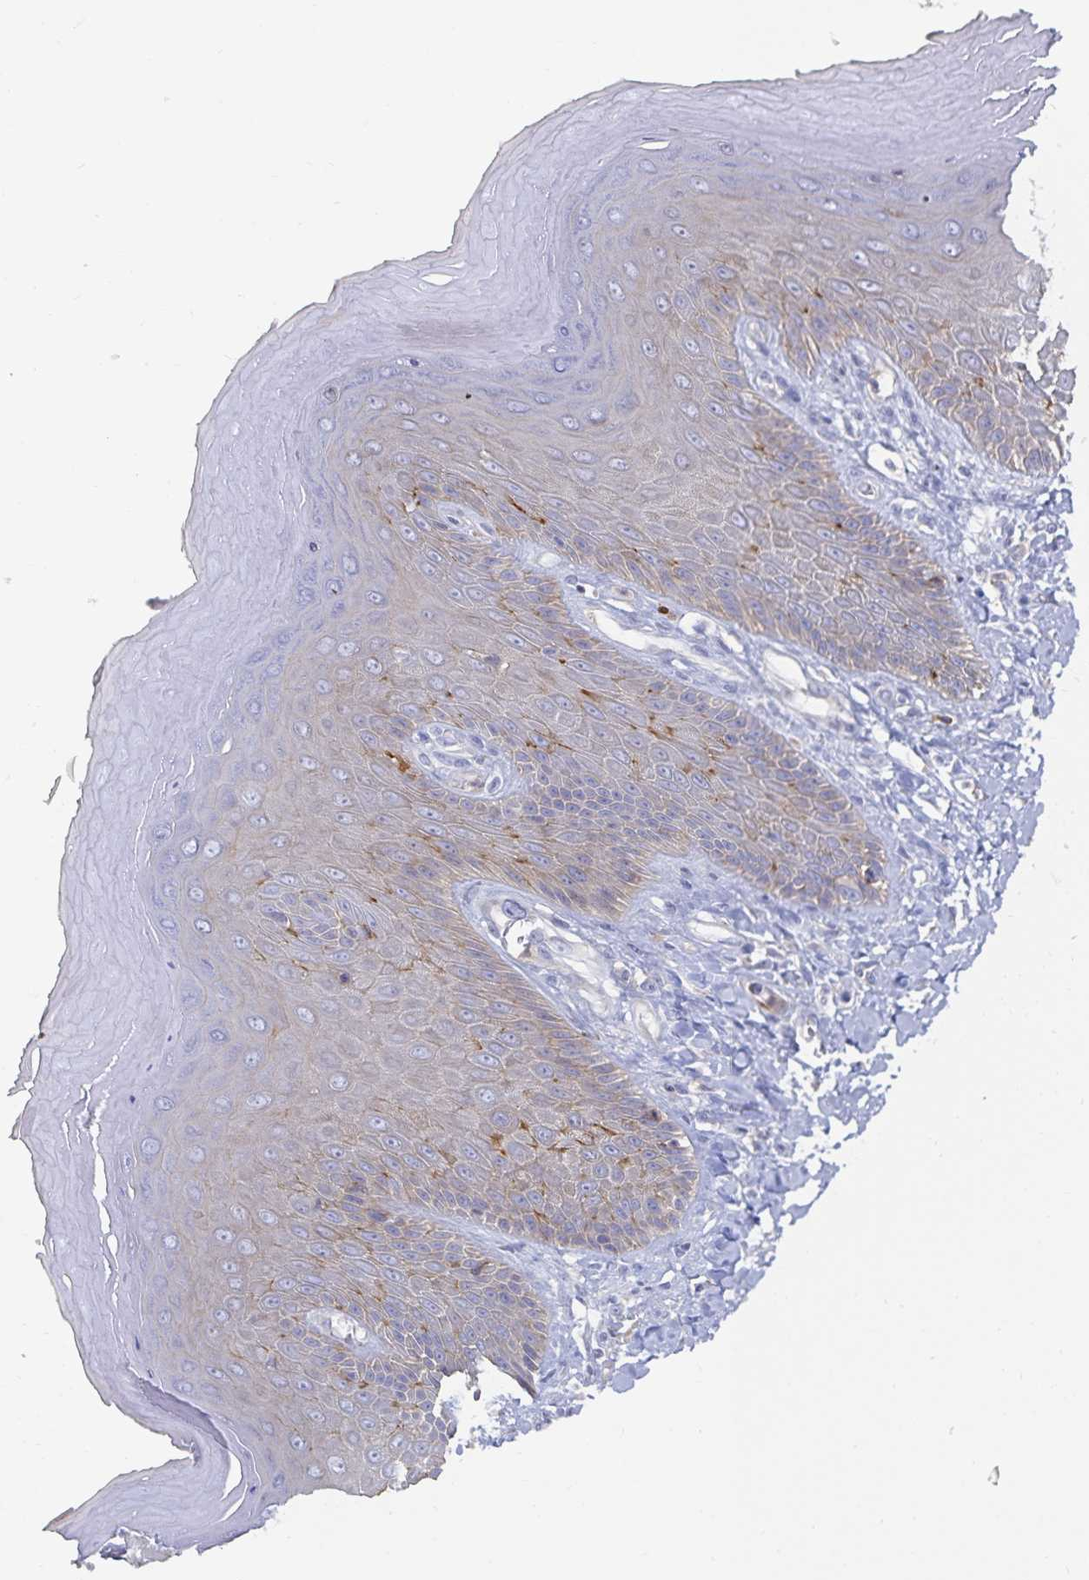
{"staining": {"intensity": "negative", "quantity": "none", "location": "none"}, "tissue": "skin", "cell_type": "Epidermal cells", "image_type": "normal", "snomed": [{"axis": "morphology", "description": "Normal tissue, NOS"}, {"axis": "topography", "description": "Anal"}, {"axis": "topography", "description": "Peripheral nerve tissue"}], "caption": "Immunohistochemistry (IHC) of benign human skin reveals no expression in epidermal cells.", "gene": "PIK3CD", "patient": {"sex": "male", "age": 78}}